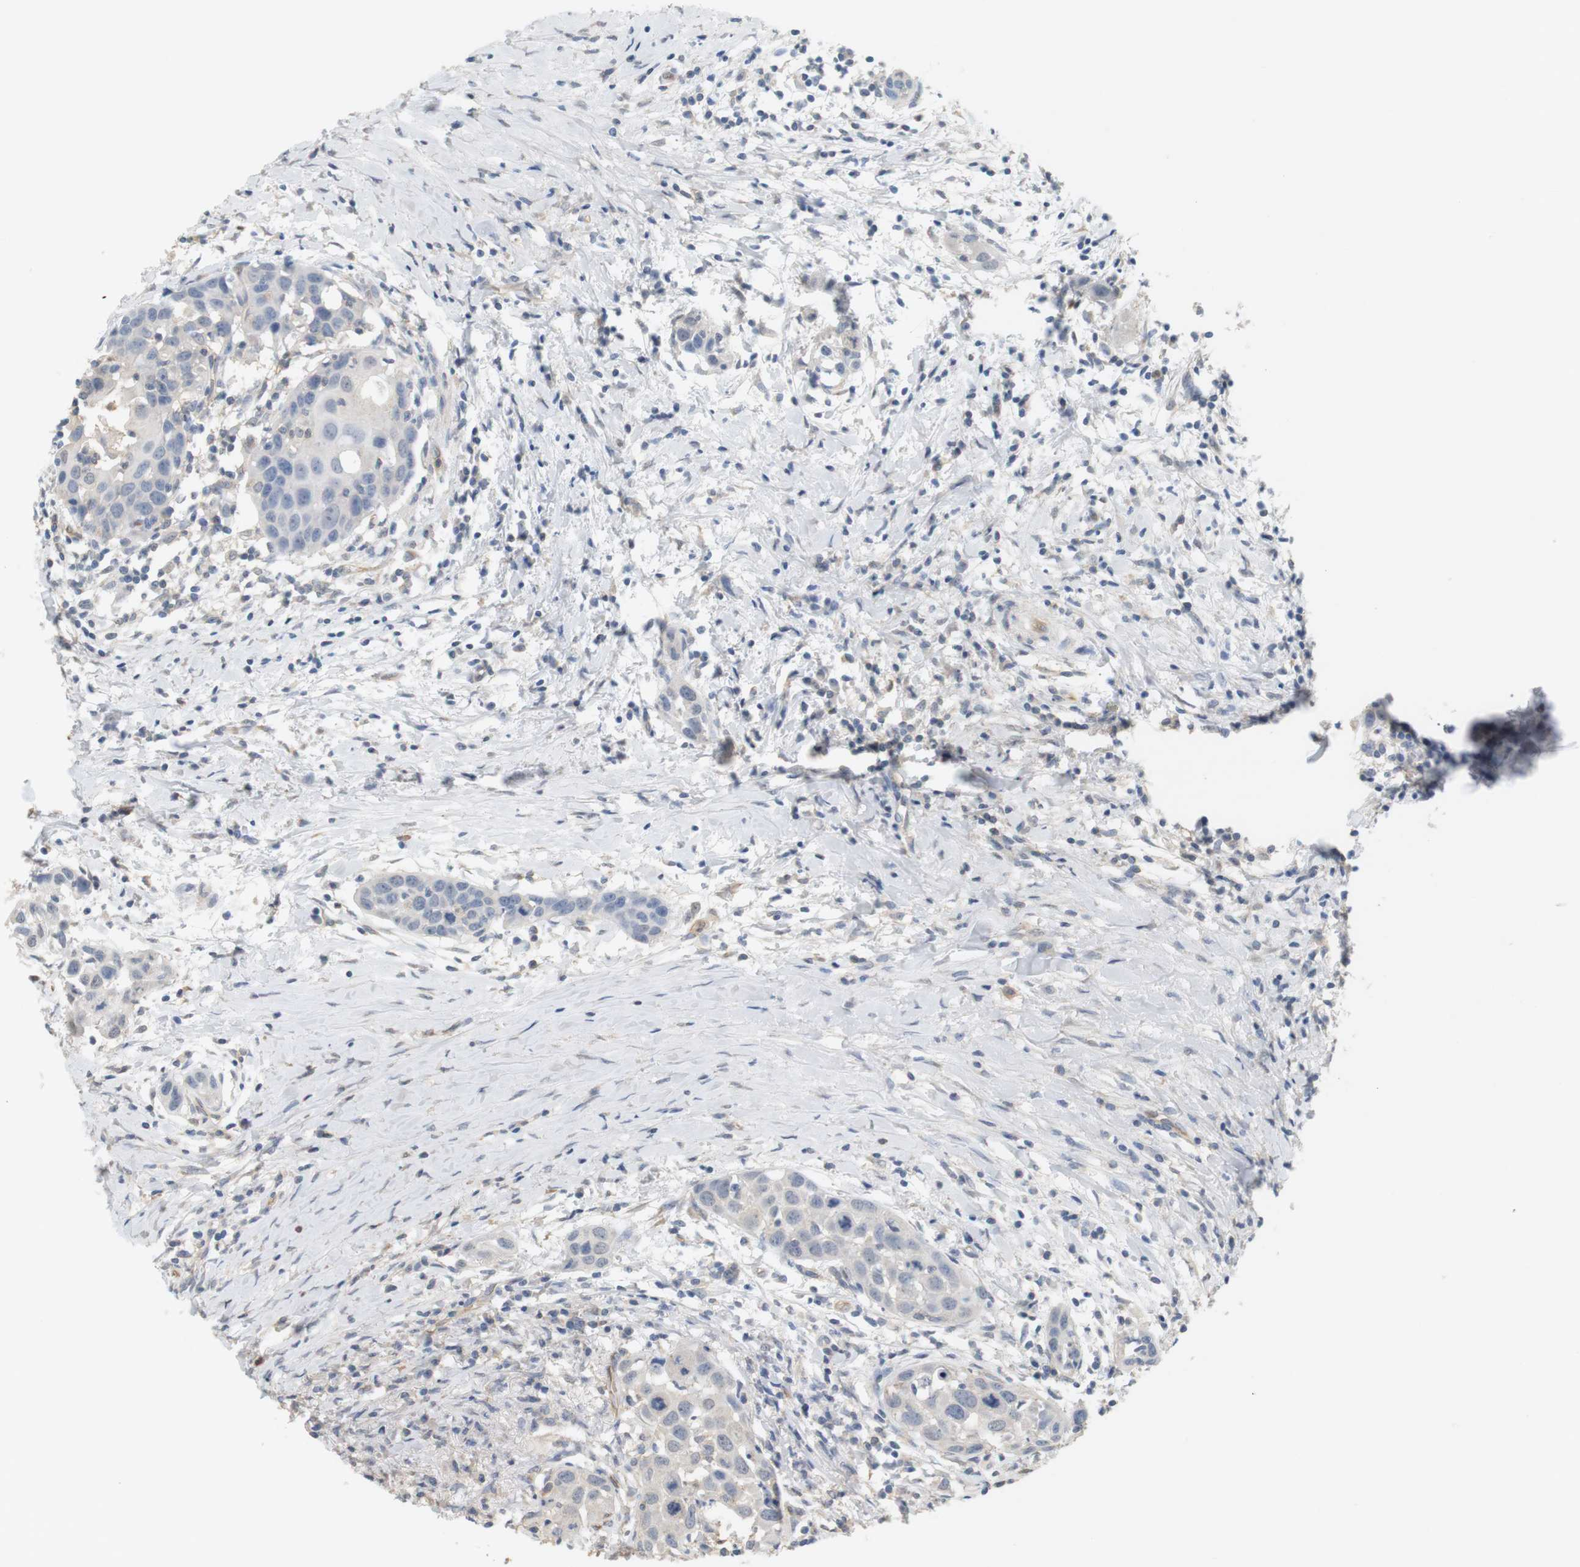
{"staining": {"intensity": "negative", "quantity": "none", "location": "none"}, "tissue": "head and neck cancer", "cell_type": "Tumor cells", "image_type": "cancer", "snomed": [{"axis": "morphology", "description": "Squamous cell carcinoma, NOS"}, {"axis": "topography", "description": "Oral tissue"}, {"axis": "topography", "description": "Head-Neck"}], "caption": "A histopathology image of human head and neck cancer (squamous cell carcinoma) is negative for staining in tumor cells.", "gene": "OSR1", "patient": {"sex": "female", "age": 50}}